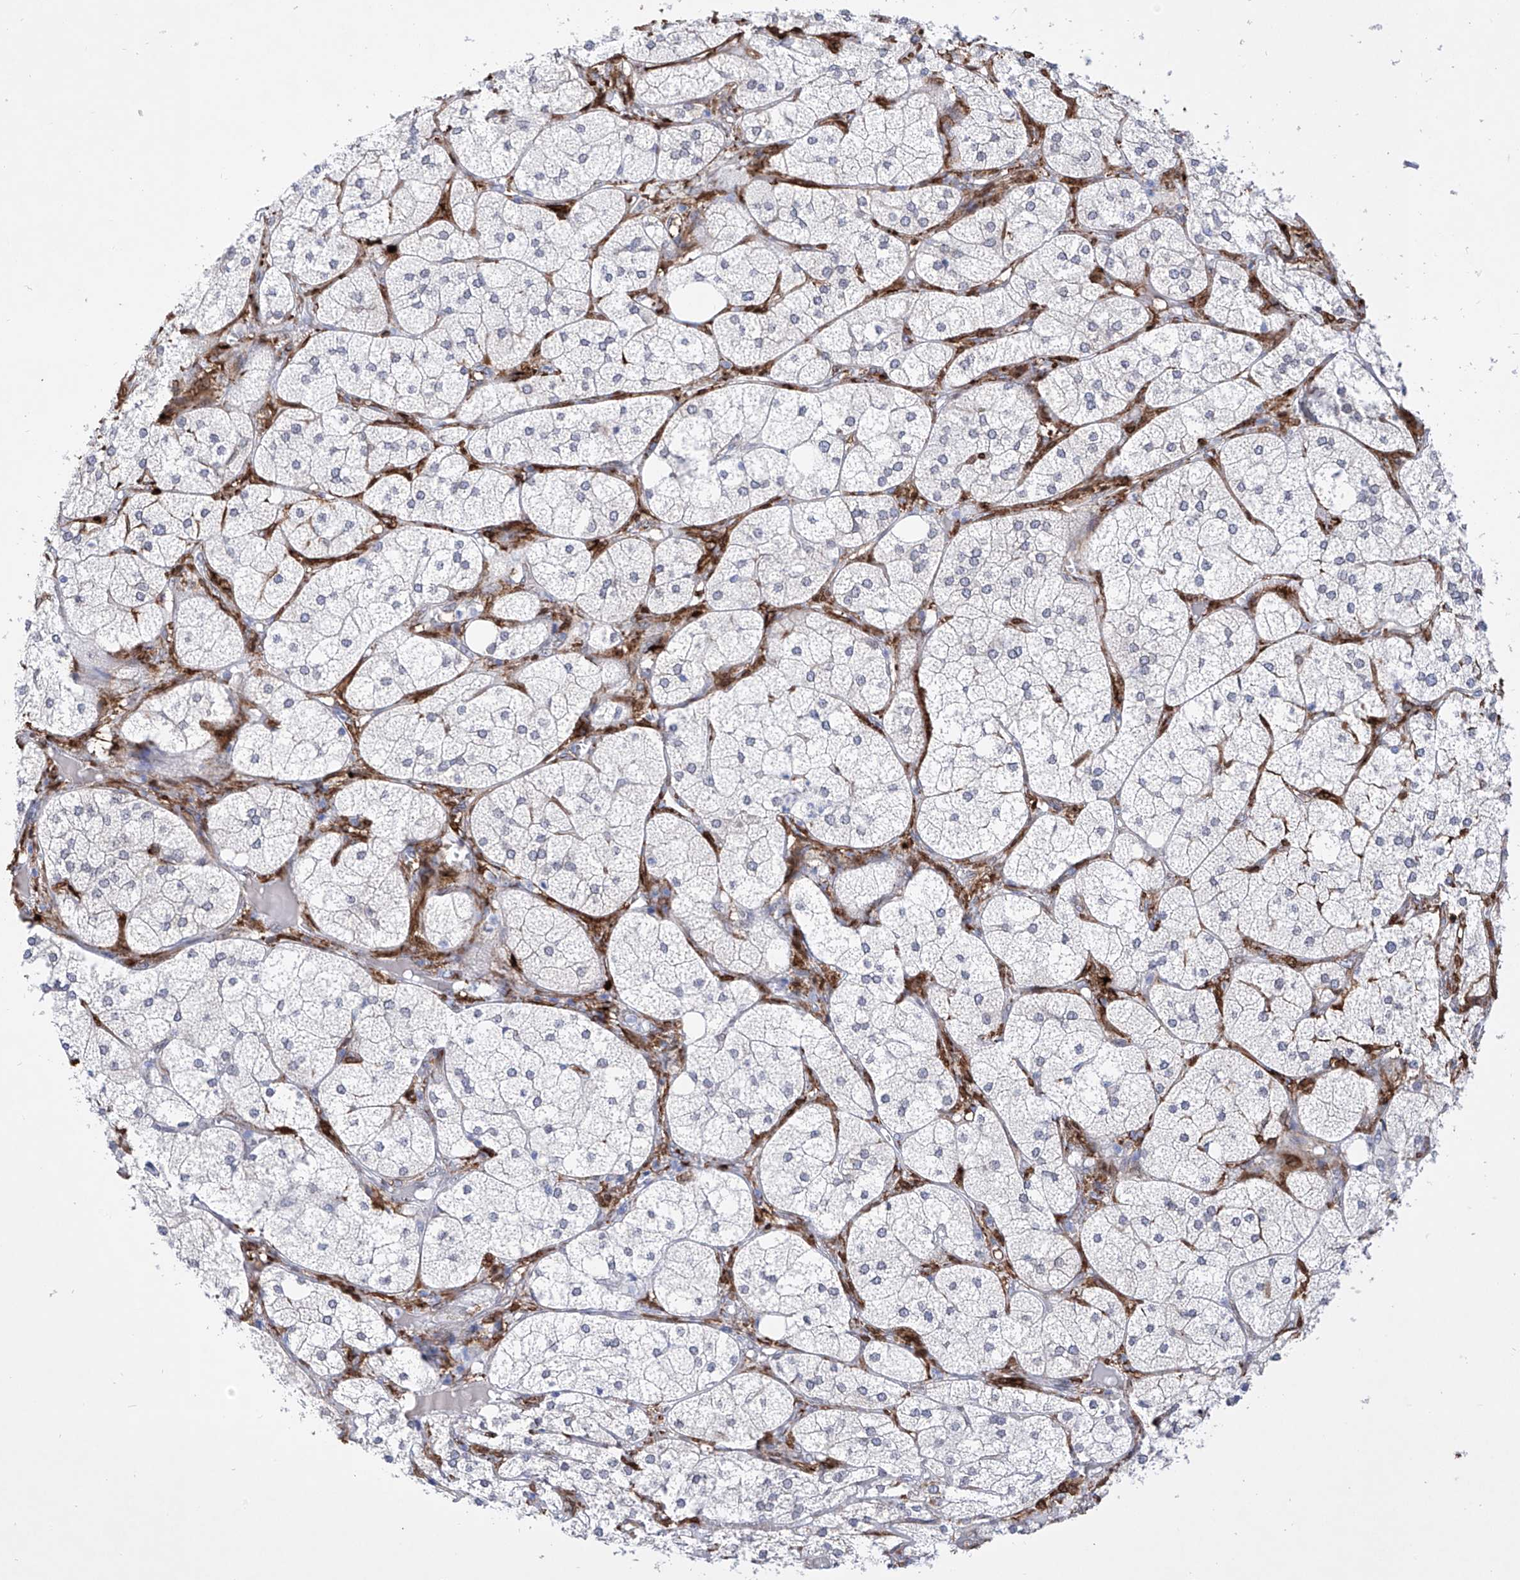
{"staining": {"intensity": "moderate", "quantity": "25%-75%", "location": "cytoplasmic/membranous"}, "tissue": "adrenal gland", "cell_type": "Glandular cells", "image_type": "normal", "snomed": [{"axis": "morphology", "description": "Normal tissue, NOS"}, {"axis": "topography", "description": "Adrenal gland"}], "caption": "IHC of normal adrenal gland displays medium levels of moderate cytoplasmic/membranous staining in approximately 25%-75% of glandular cells.", "gene": "LCLAT1", "patient": {"sex": "female", "age": 61}}